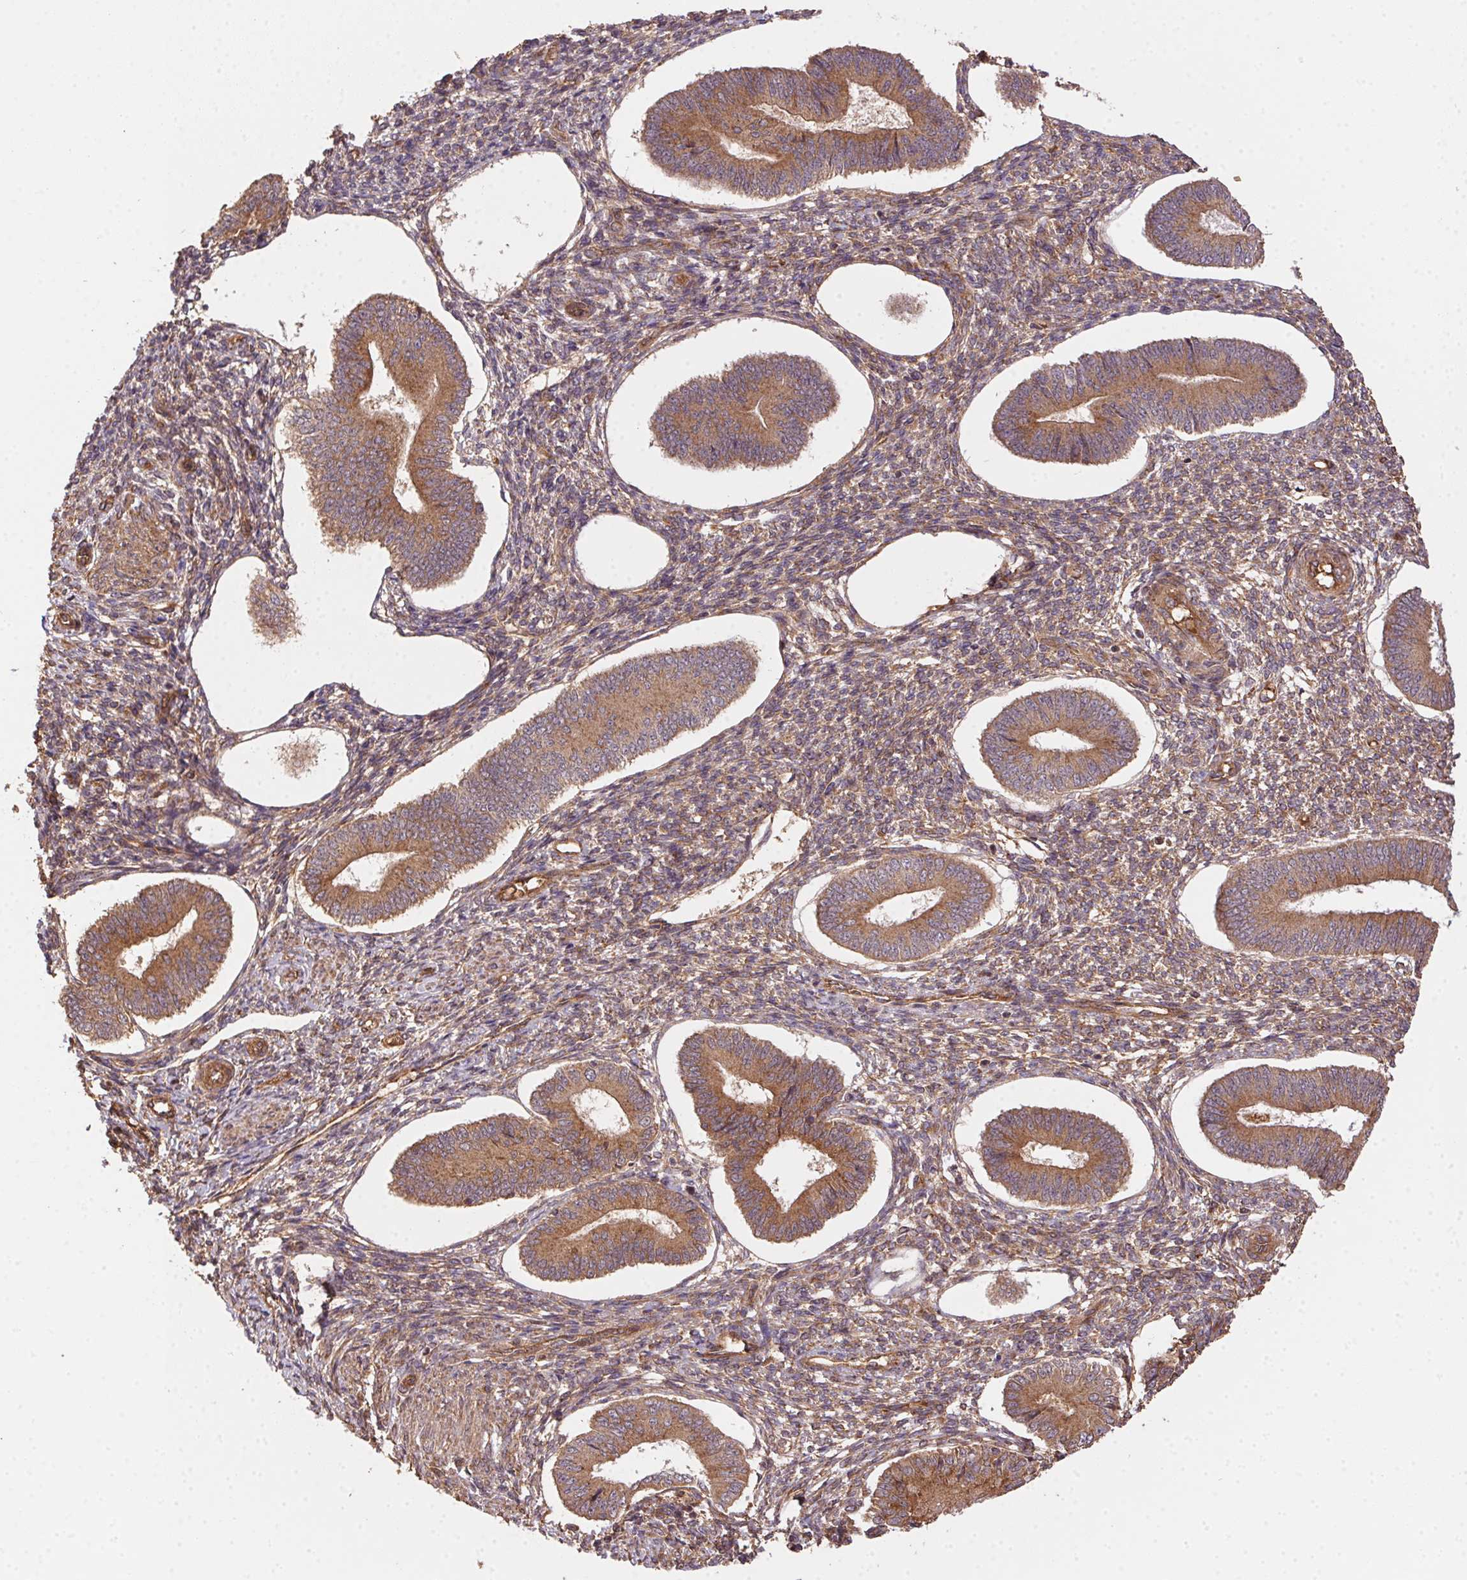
{"staining": {"intensity": "moderate", "quantity": "25%-75%", "location": "cytoplasmic/membranous"}, "tissue": "endometrium", "cell_type": "Cells in endometrial stroma", "image_type": "normal", "snomed": [{"axis": "morphology", "description": "Normal tissue, NOS"}, {"axis": "topography", "description": "Endometrium"}], "caption": "The histopathology image demonstrates a brown stain indicating the presence of a protein in the cytoplasmic/membranous of cells in endometrial stroma in endometrium.", "gene": "USE1", "patient": {"sex": "female", "age": 42}}